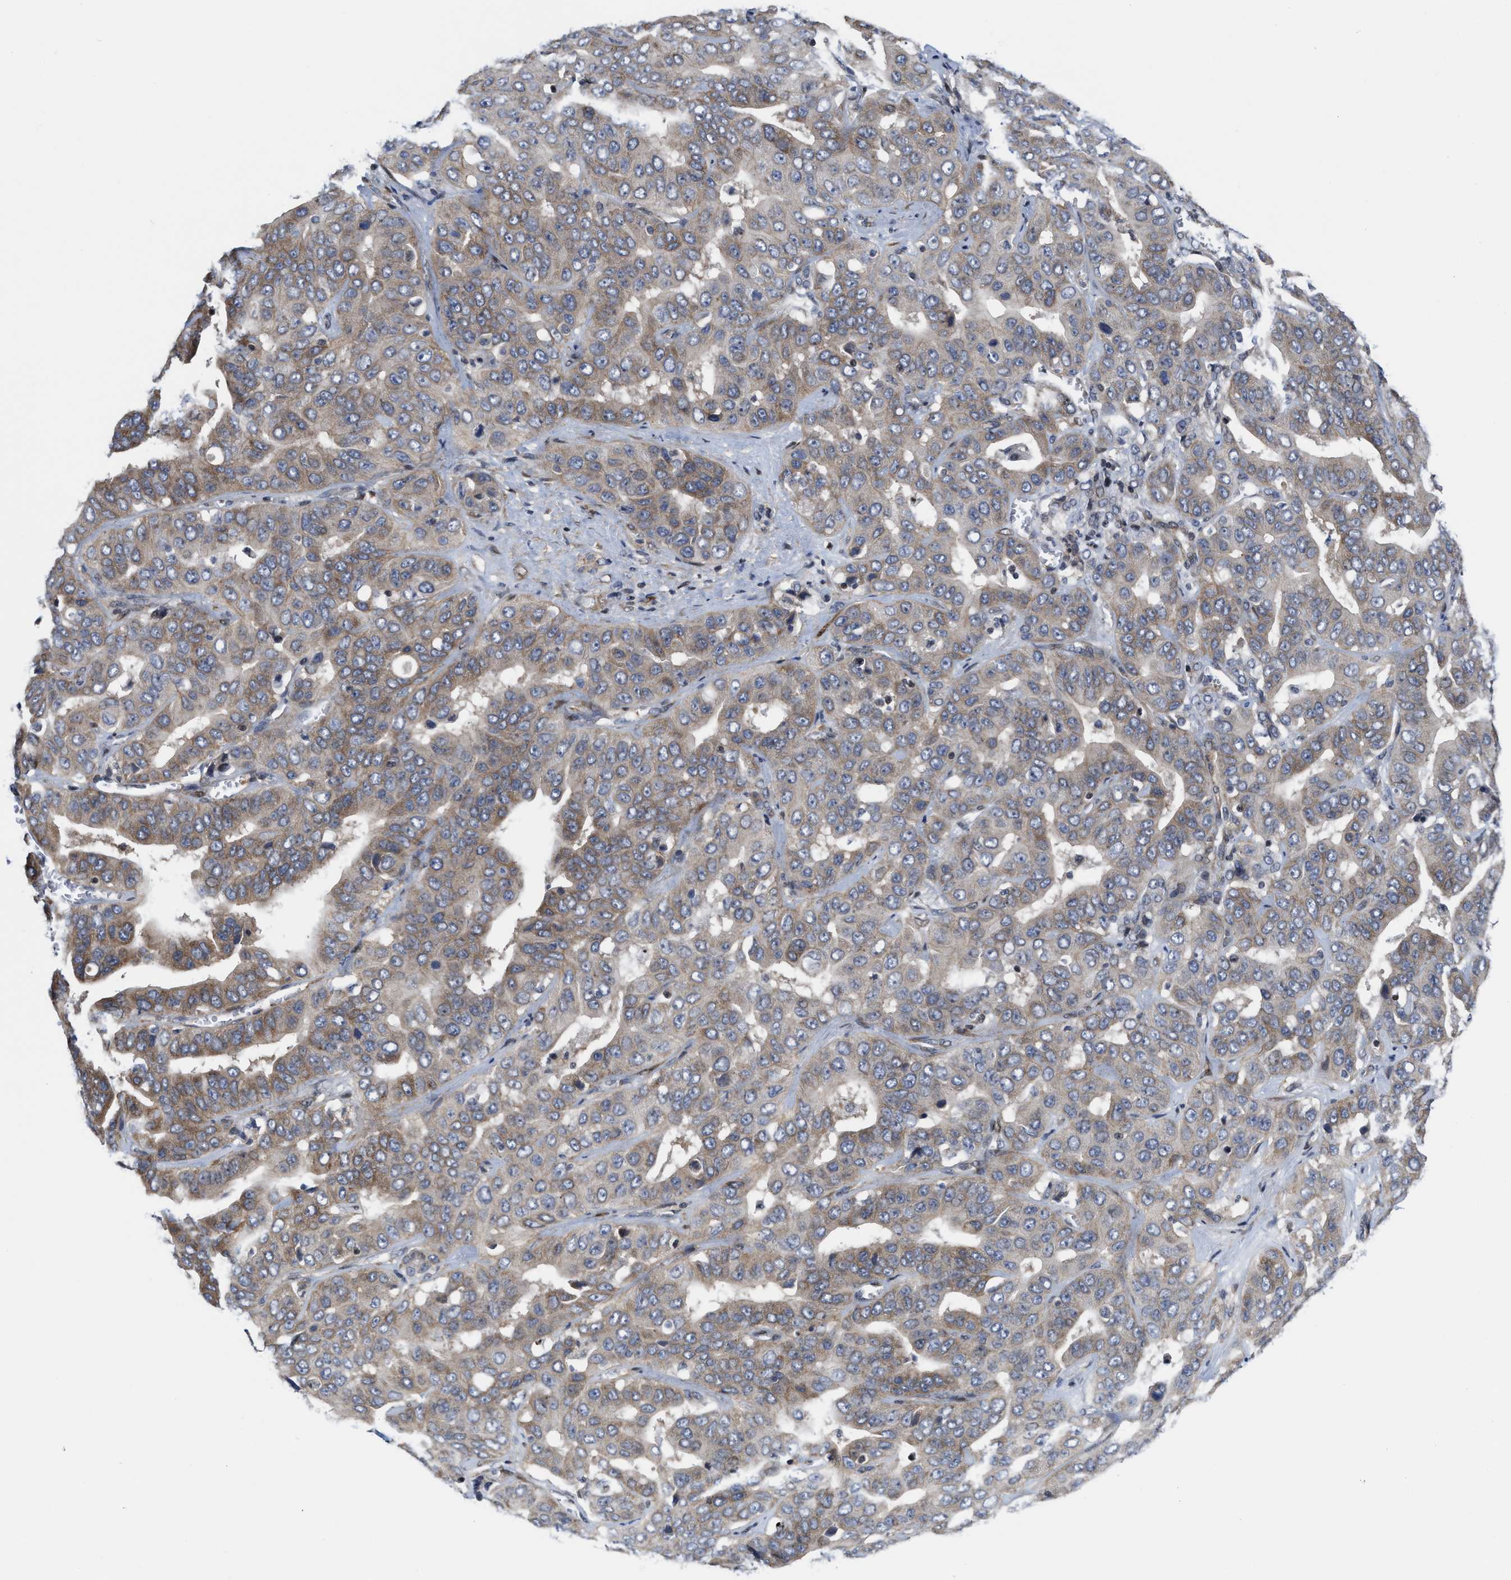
{"staining": {"intensity": "weak", "quantity": "25%-75%", "location": "cytoplasmic/membranous"}, "tissue": "liver cancer", "cell_type": "Tumor cells", "image_type": "cancer", "snomed": [{"axis": "morphology", "description": "Cholangiocarcinoma"}, {"axis": "topography", "description": "Liver"}], "caption": "Immunohistochemistry (IHC) (DAB) staining of human liver cancer (cholangiocarcinoma) shows weak cytoplasmic/membranous protein expression in about 25%-75% of tumor cells.", "gene": "TGFB1I1", "patient": {"sex": "female", "age": 52}}